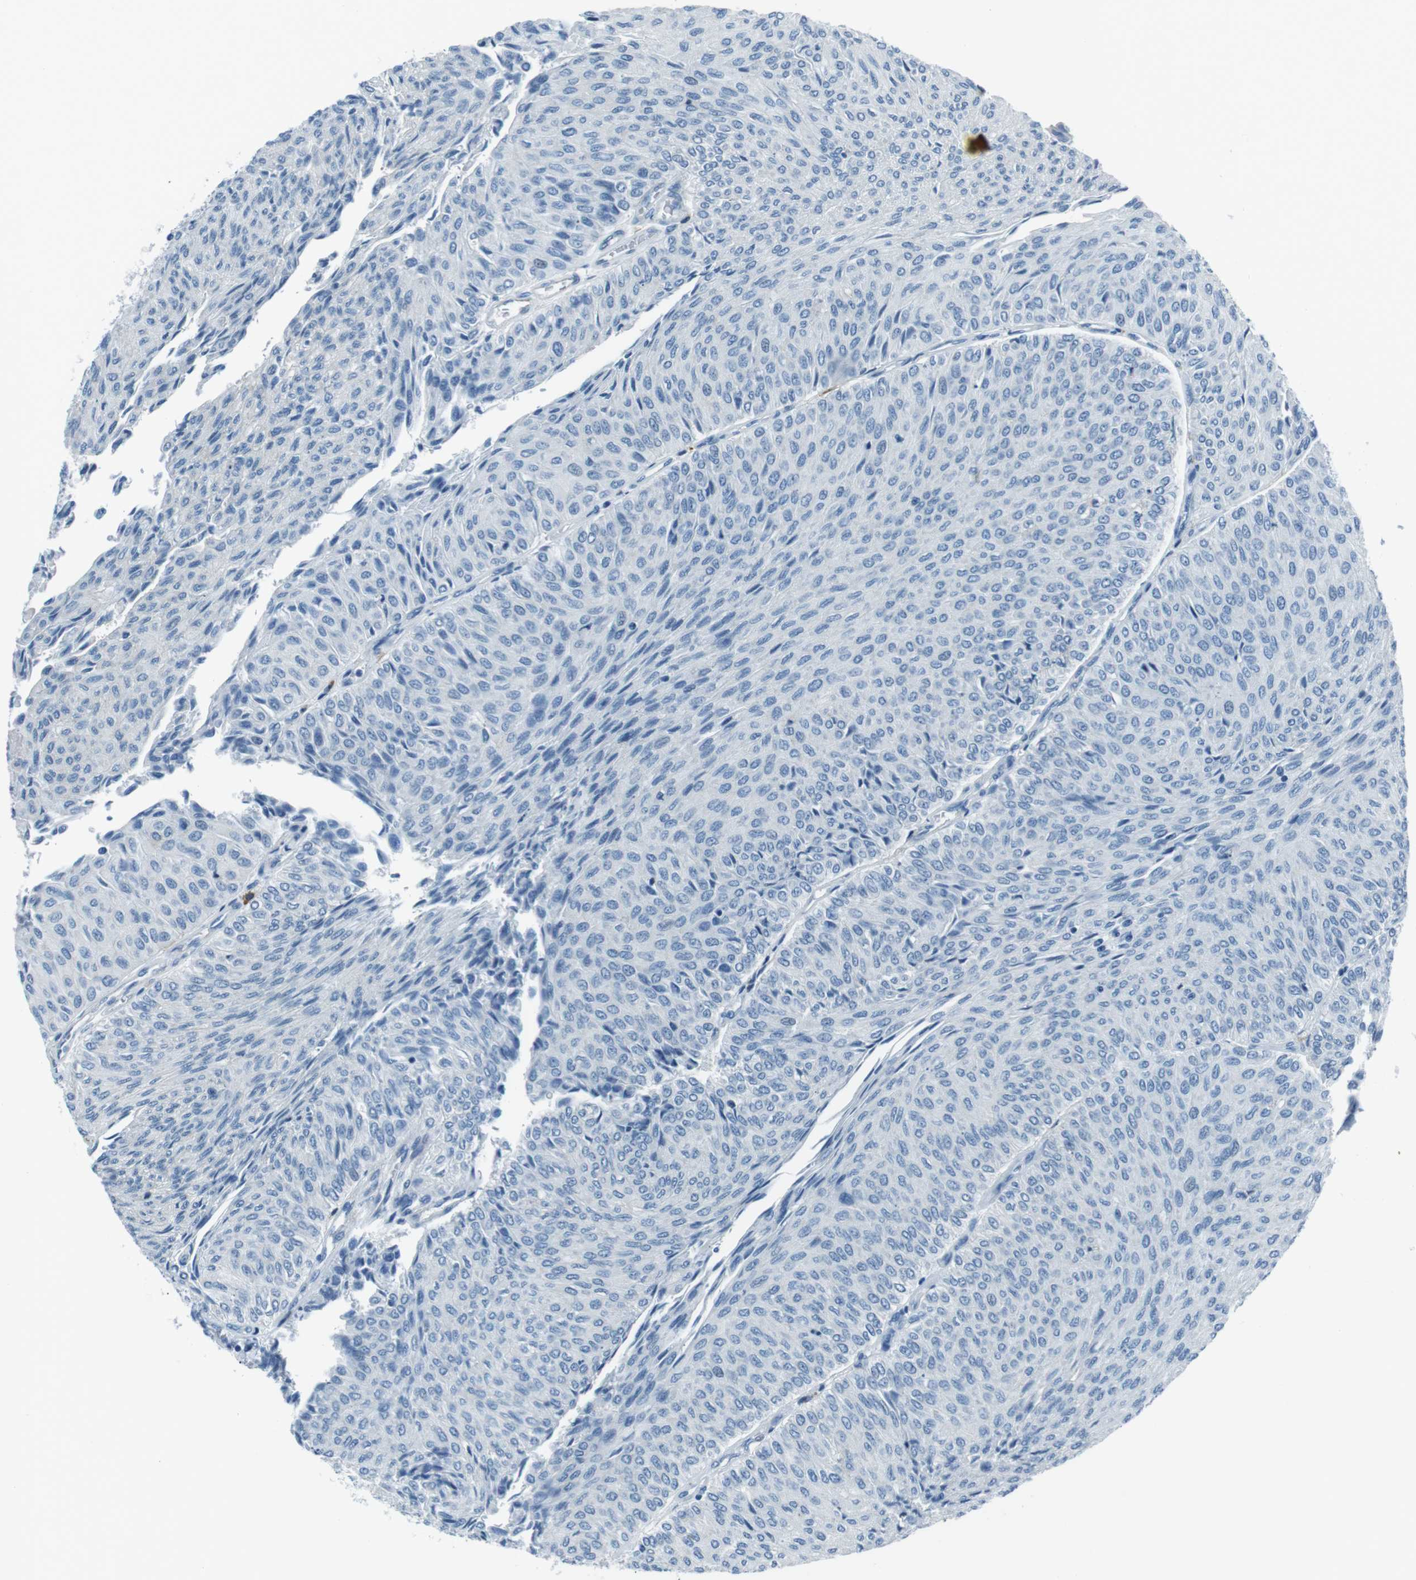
{"staining": {"intensity": "negative", "quantity": "none", "location": "none"}, "tissue": "urothelial cancer", "cell_type": "Tumor cells", "image_type": "cancer", "snomed": [{"axis": "morphology", "description": "Urothelial carcinoma, Low grade"}, {"axis": "topography", "description": "Urinary bladder"}], "caption": "The histopathology image shows no staining of tumor cells in low-grade urothelial carcinoma.", "gene": "CSF2RA", "patient": {"sex": "male", "age": 78}}